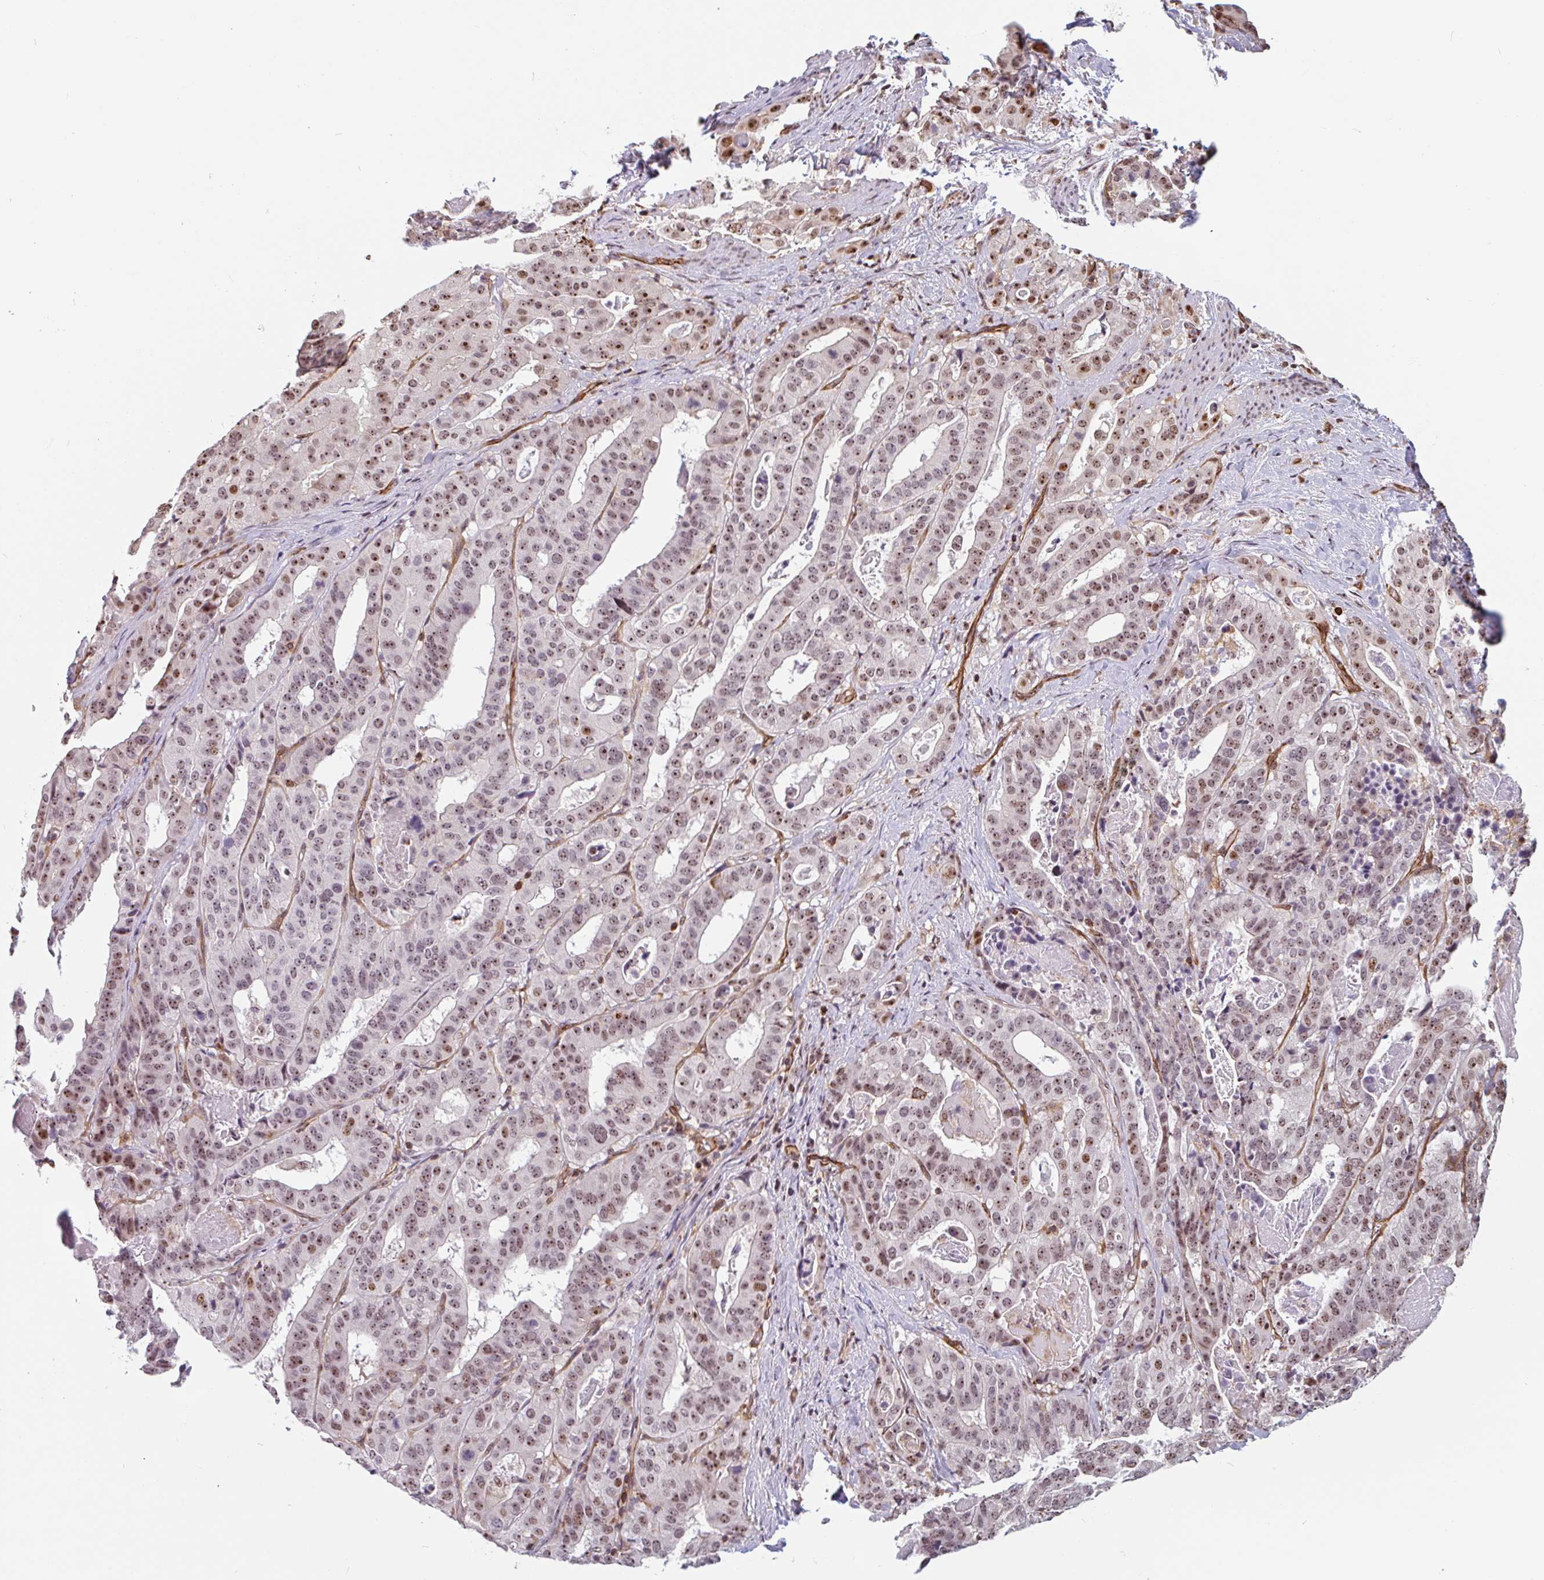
{"staining": {"intensity": "moderate", "quantity": ">75%", "location": "nuclear"}, "tissue": "stomach cancer", "cell_type": "Tumor cells", "image_type": "cancer", "snomed": [{"axis": "morphology", "description": "Adenocarcinoma, NOS"}, {"axis": "topography", "description": "Stomach"}], "caption": "This micrograph exhibits IHC staining of stomach cancer, with medium moderate nuclear positivity in about >75% of tumor cells.", "gene": "ZNF689", "patient": {"sex": "male", "age": 48}}